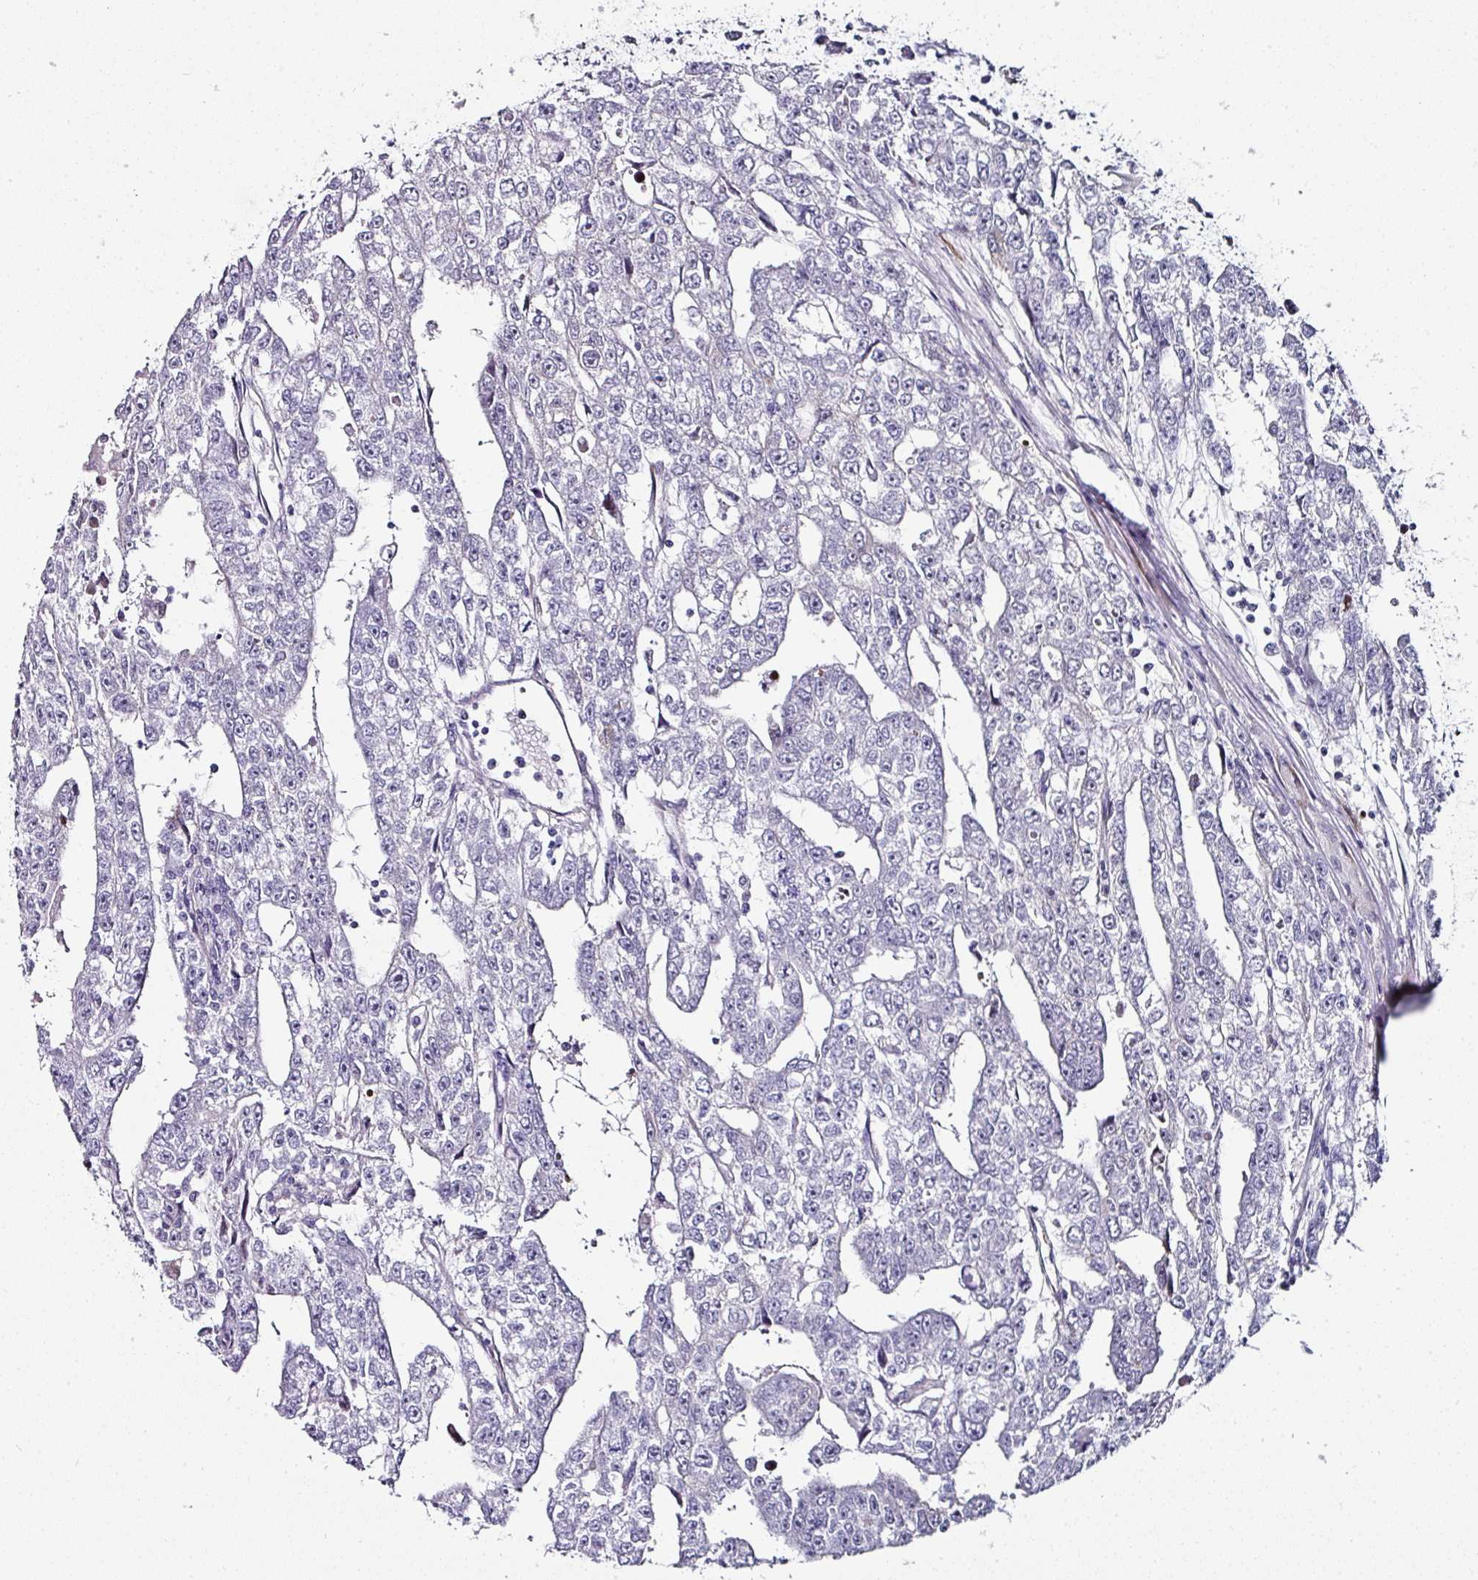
{"staining": {"intensity": "negative", "quantity": "none", "location": "none"}, "tissue": "testis cancer", "cell_type": "Tumor cells", "image_type": "cancer", "snomed": [{"axis": "morphology", "description": "Carcinoma, Embryonal, NOS"}, {"axis": "topography", "description": "Testis"}], "caption": "This is a micrograph of IHC staining of testis cancer, which shows no expression in tumor cells. Brightfield microscopy of immunohistochemistry stained with DAB (3,3'-diaminobenzidine) (brown) and hematoxylin (blue), captured at high magnification.", "gene": "TMPRSS9", "patient": {"sex": "male", "age": 20}}